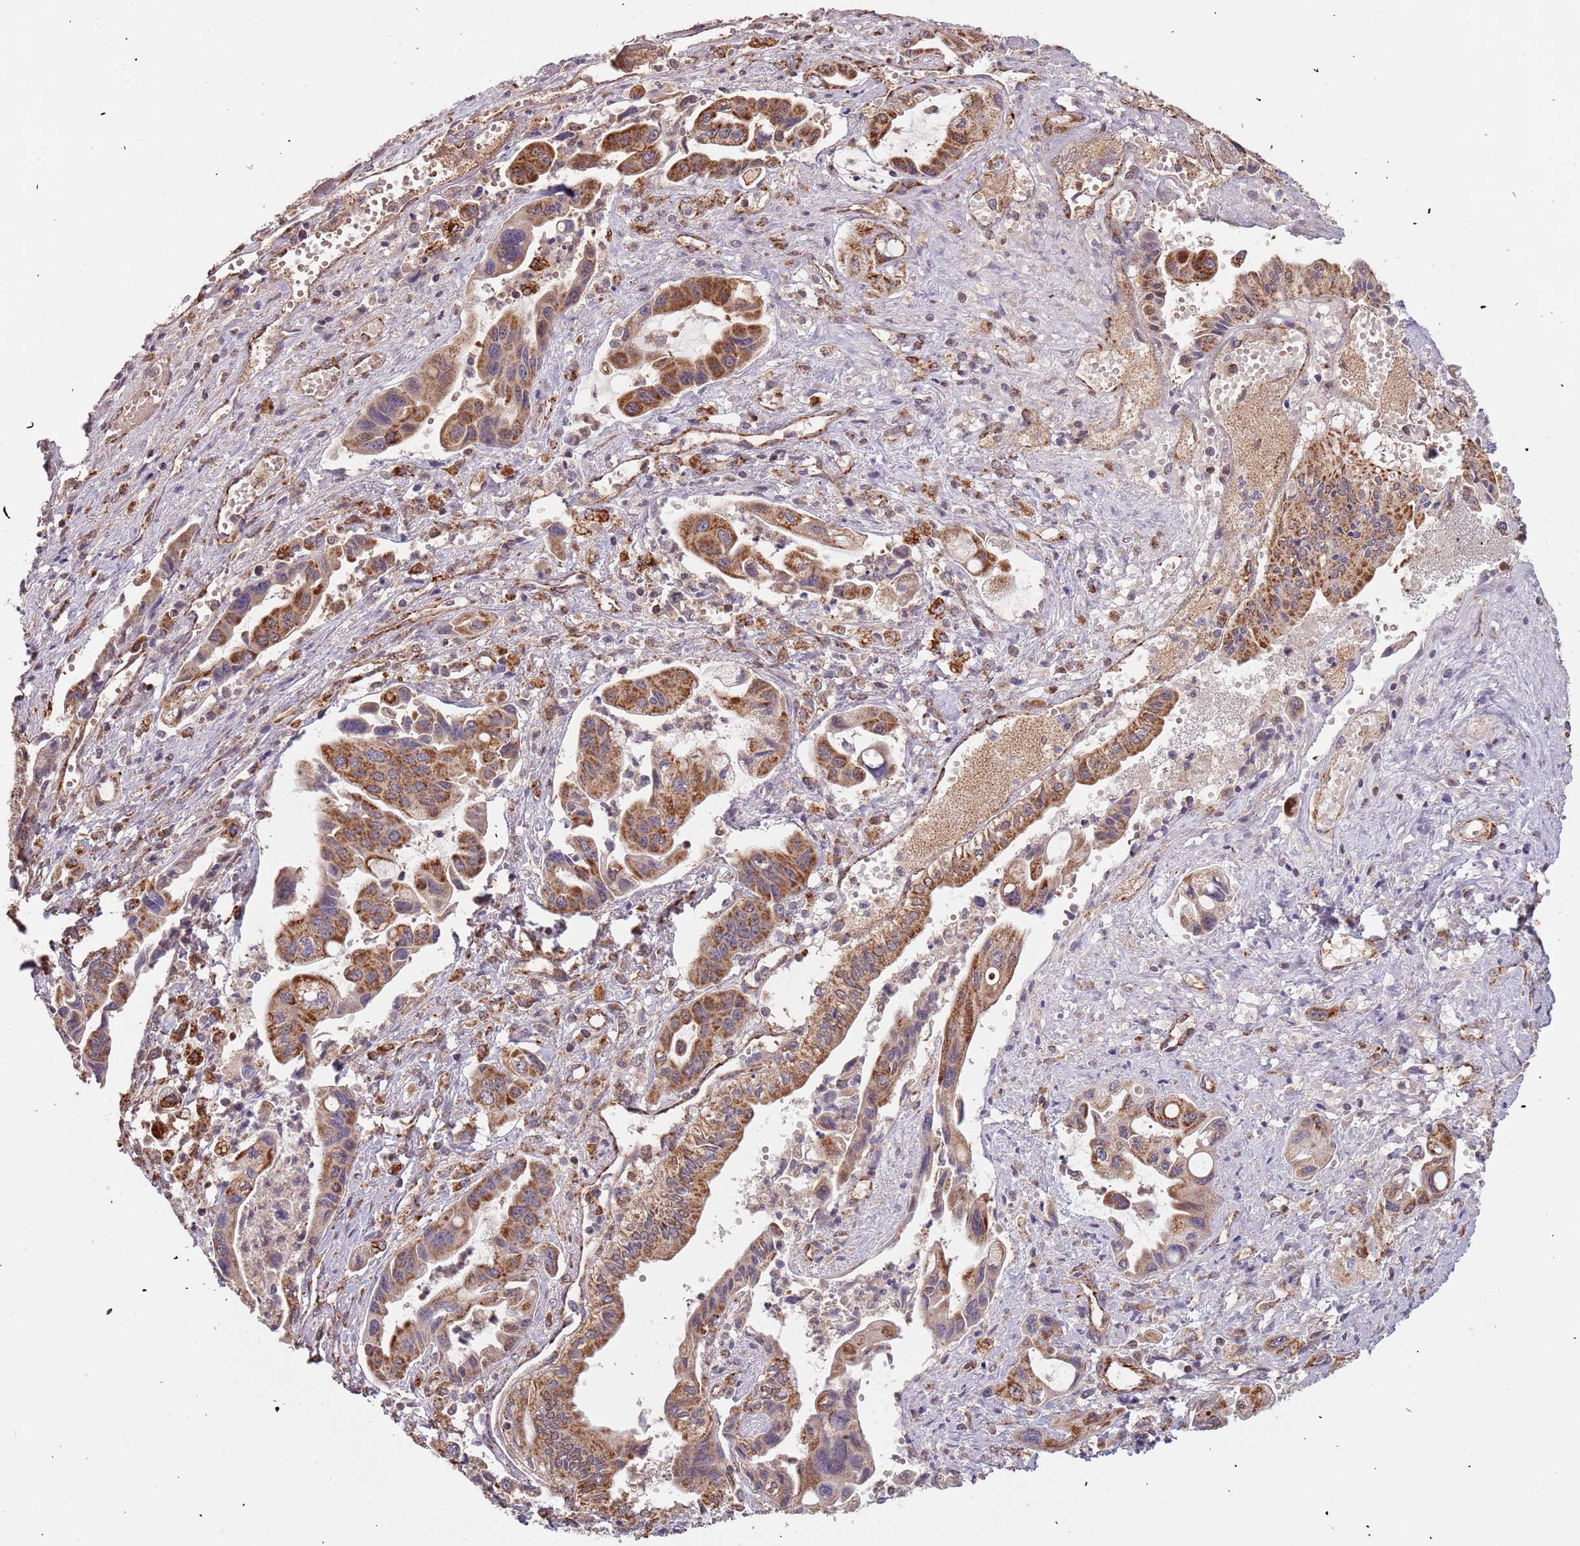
{"staining": {"intensity": "strong", "quantity": ">75%", "location": "cytoplasmic/membranous"}, "tissue": "pancreatic cancer", "cell_type": "Tumor cells", "image_type": "cancer", "snomed": [{"axis": "morphology", "description": "Adenocarcinoma, NOS"}, {"axis": "topography", "description": "Pancreas"}], "caption": "Brown immunohistochemical staining in adenocarcinoma (pancreatic) reveals strong cytoplasmic/membranous staining in about >75% of tumor cells.", "gene": "IL17RD", "patient": {"sex": "female", "age": 50}}